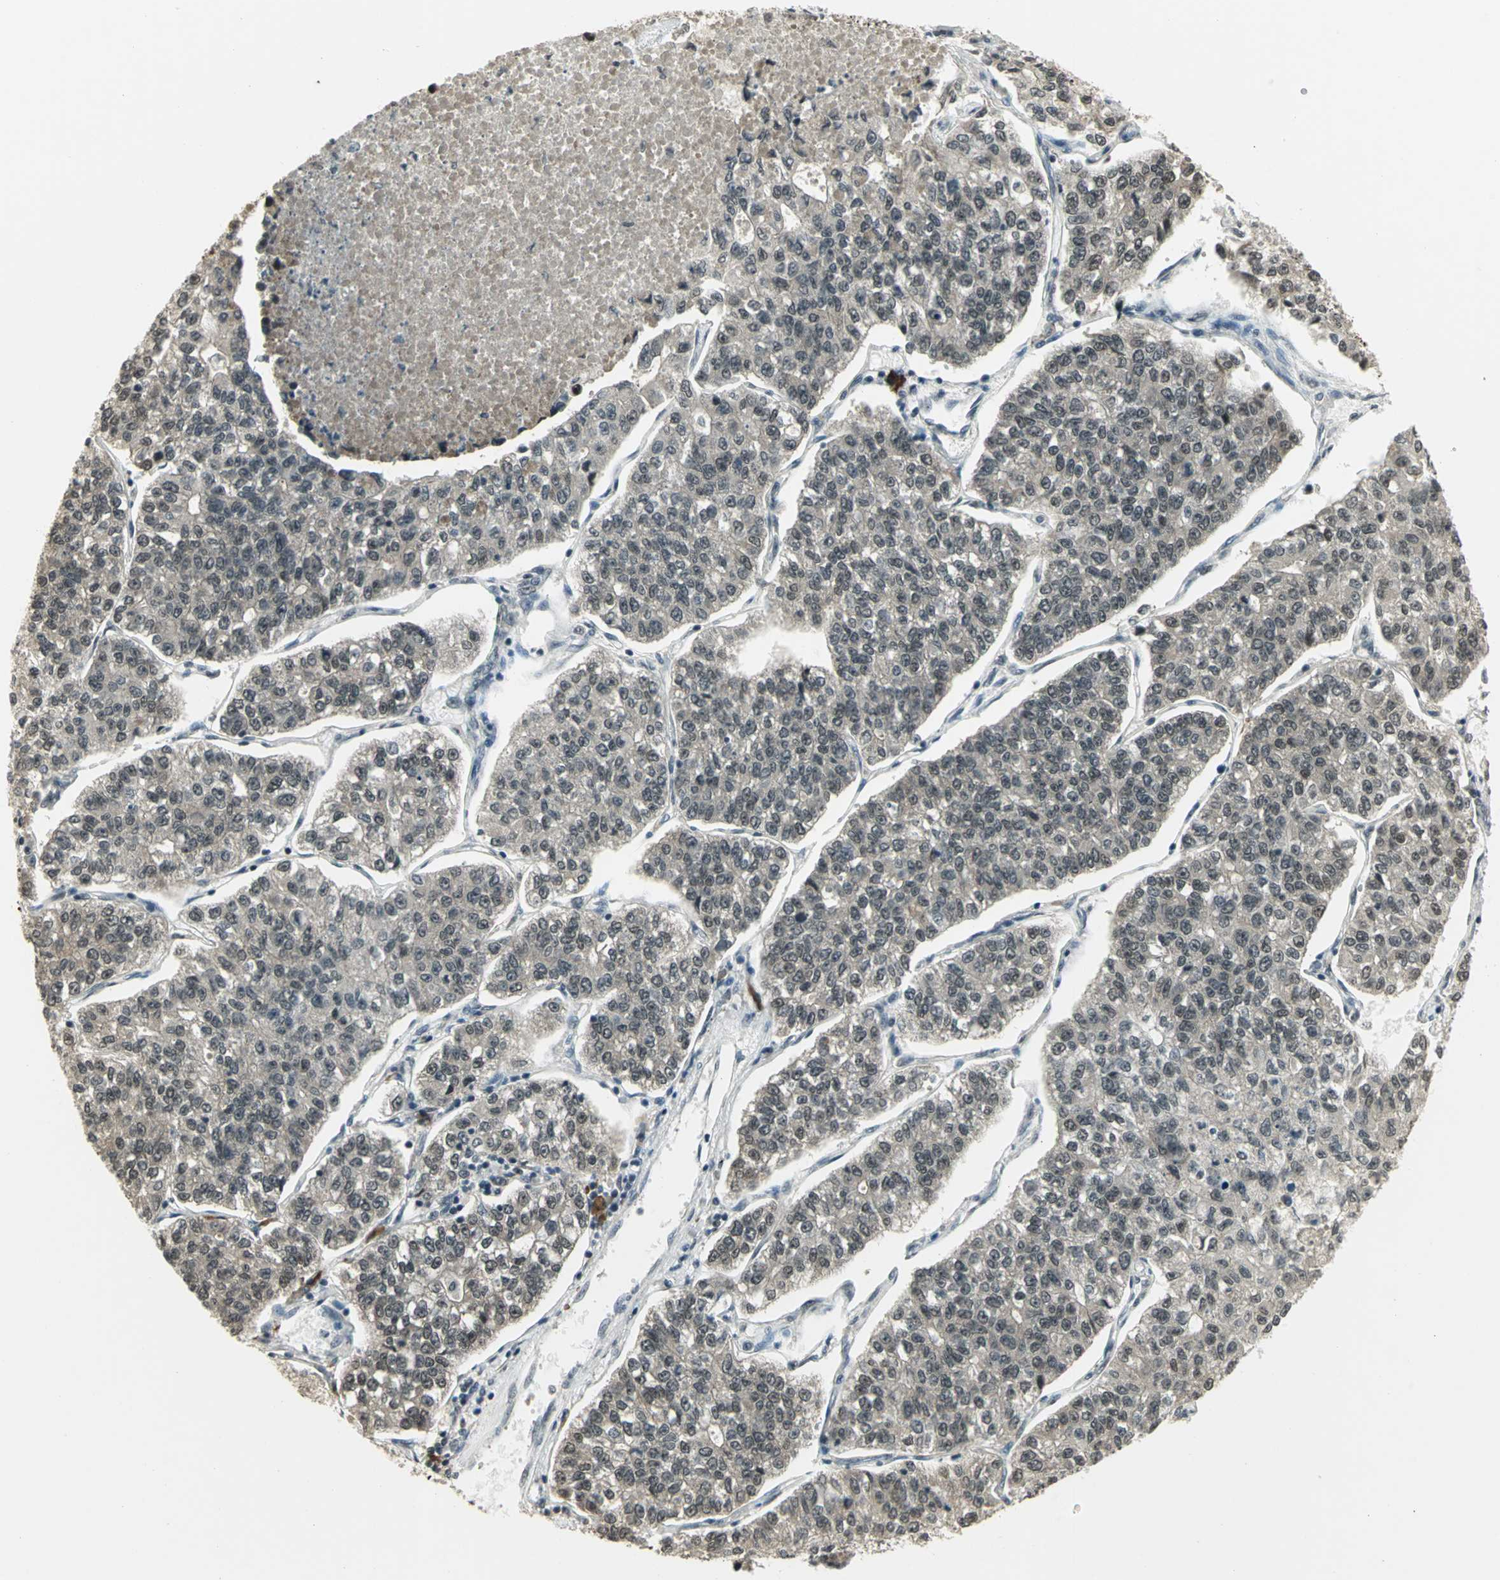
{"staining": {"intensity": "weak", "quantity": "25%-75%", "location": "cytoplasmic/membranous"}, "tissue": "lung cancer", "cell_type": "Tumor cells", "image_type": "cancer", "snomed": [{"axis": "morphology", "description": "Adenocarcinoma, NOS"}, {"axis": "topography", "description": "Lung"}], "caption": "Protein expression analysis of human adenocarcinoma (lung) reveals weak cytoplasmic/membranous staining in approximately 25%-75% of tumor cells.", "gene": "CDC34", "patient": {"sex": "male", "age": 49}}